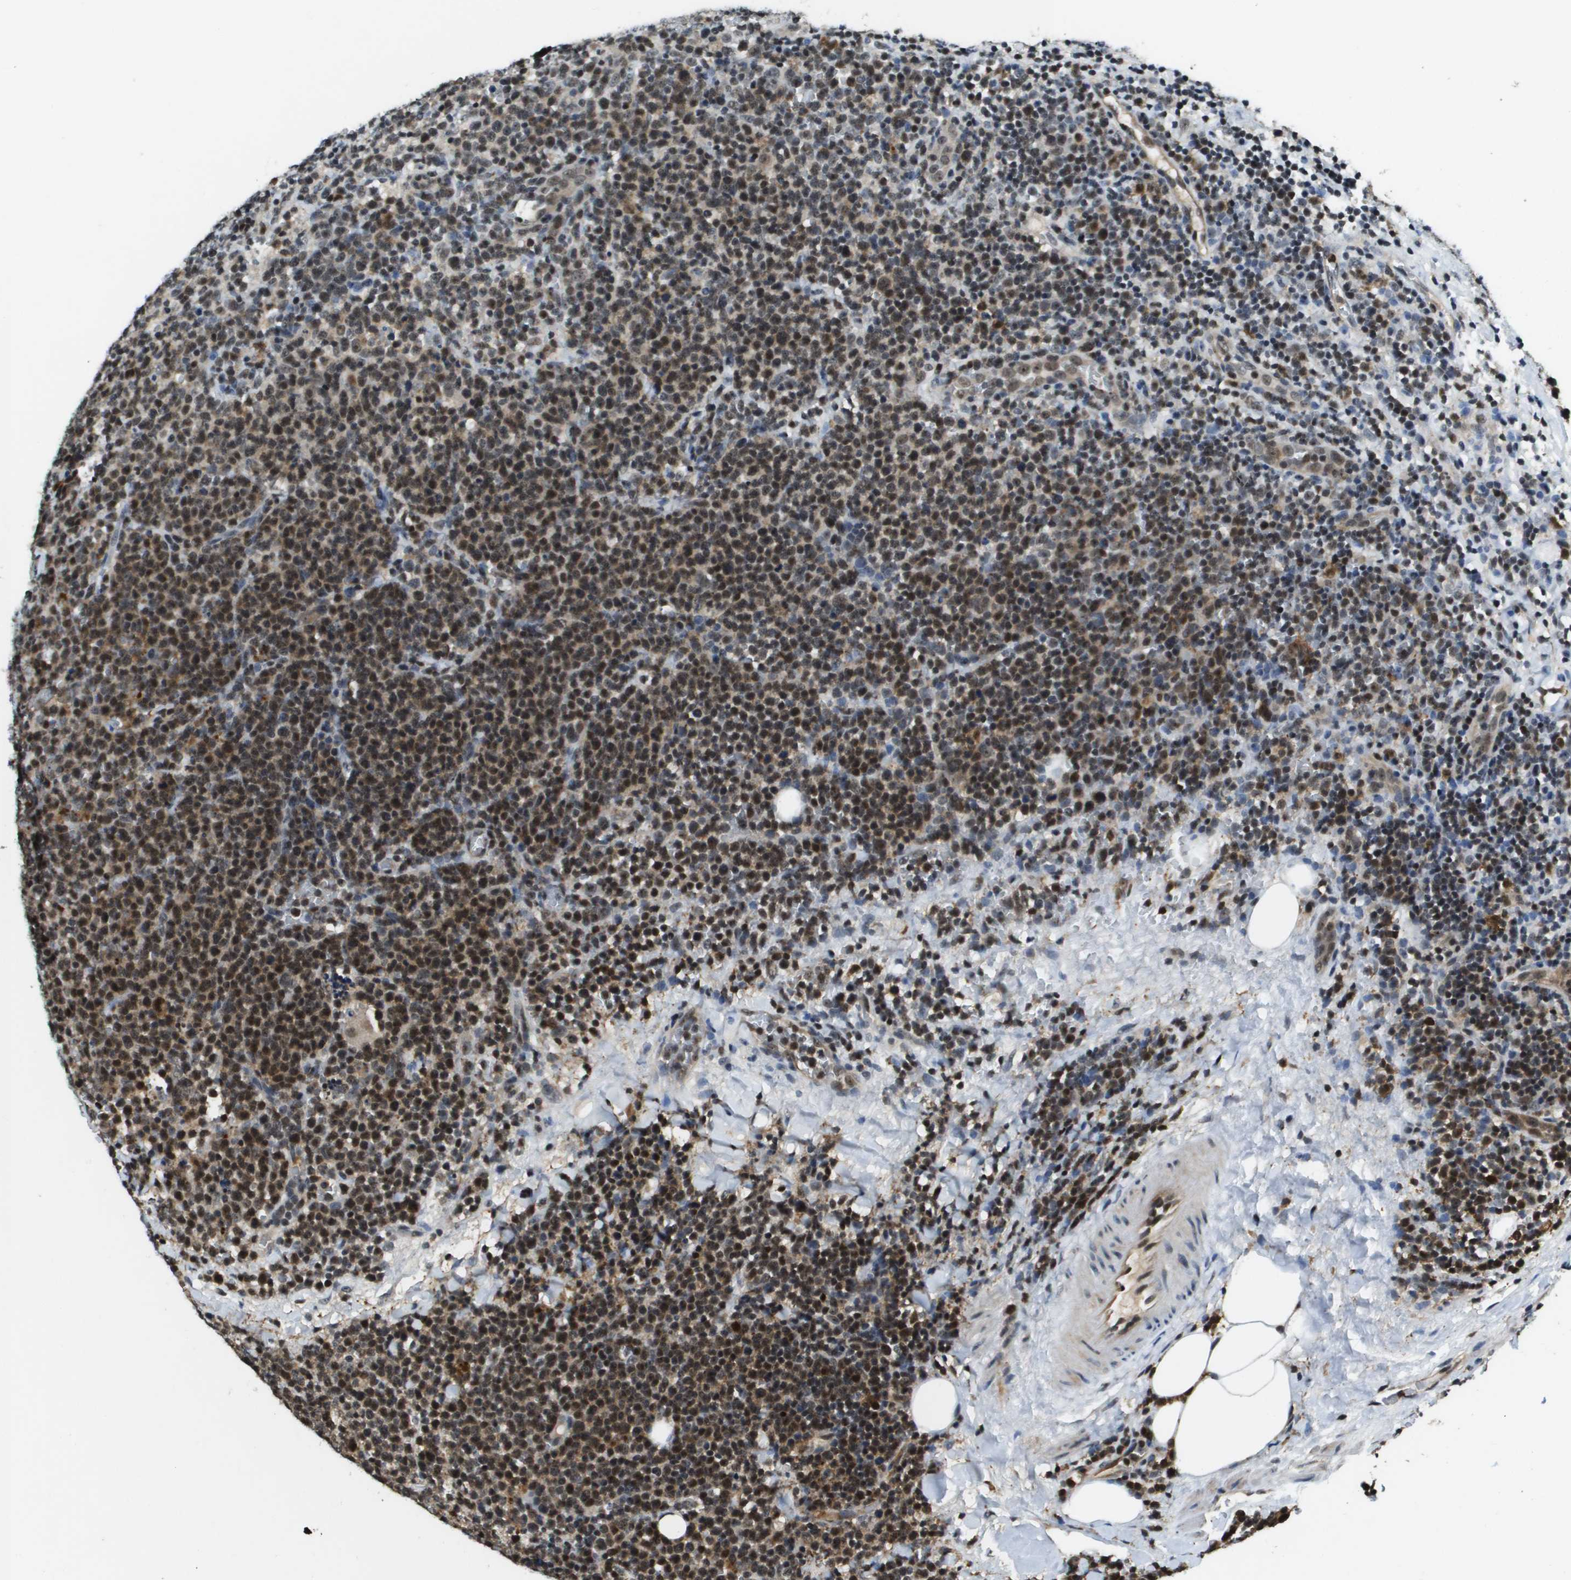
{"staining": {"intensity": "moderate", "quantity": ">75%", "location": "nuclear"}, "tissue": "lymphoma", "cell_type": "Tumor cells", "image_type": "cancer", "snomed": [{"axis": "morphology", "description": "Malignant lymphoma, non-Hodgkin's type, High grade"}, {"axis": "topography", "description": "Lymph node"}], "caption": "Protein expression by immunohistochemistry reveals moderate nuclear positivity in about >75% of tumor cells in malignant lymphoma, non-Hodgkin's type (high-grade). Using DAB (brown) and hematoxylin (blue) stains, captured at high magnification using brightfield microscopy.", "gene": "EP400", "patient": {"sex": "male", "age": 61}}